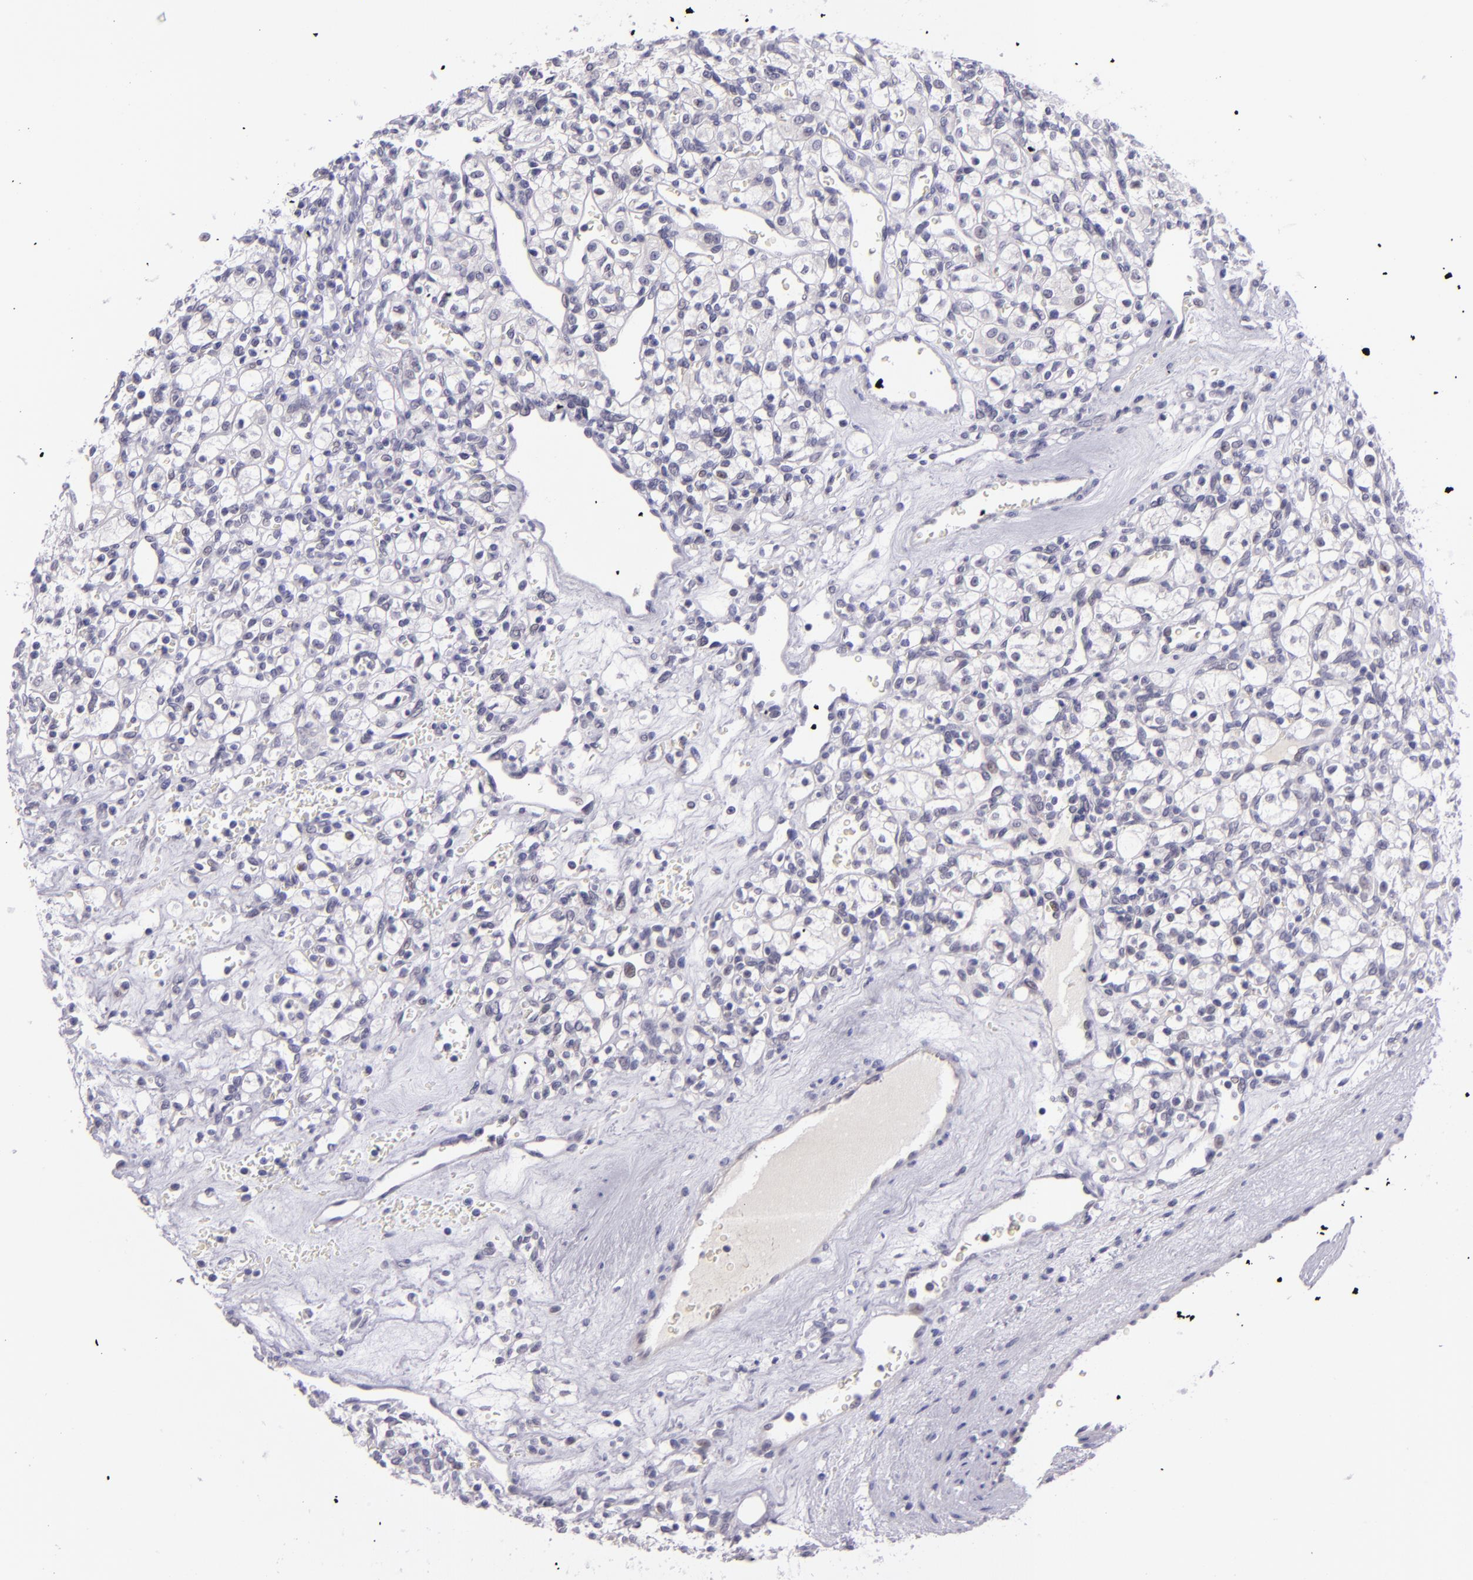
{"staining": {"intensity": "negative", "quantity": "none", "location": "none"}, "tissue": "renal cancer", "cell_type": "Tumor cells", "image_type": "cancer", "snomed": [{"axis": "morphology", "description": "Adenocarcinoma, NOS"}, {"axis": "topography", "description": "Kidney"}], "caption": "An IHC image of renal adenocarcinoma is shown. There is no staining in tumor cells of renal adenocarcinoma.", "gene": "CSE1L", "patient": {"sex": "female", "age": 62}}